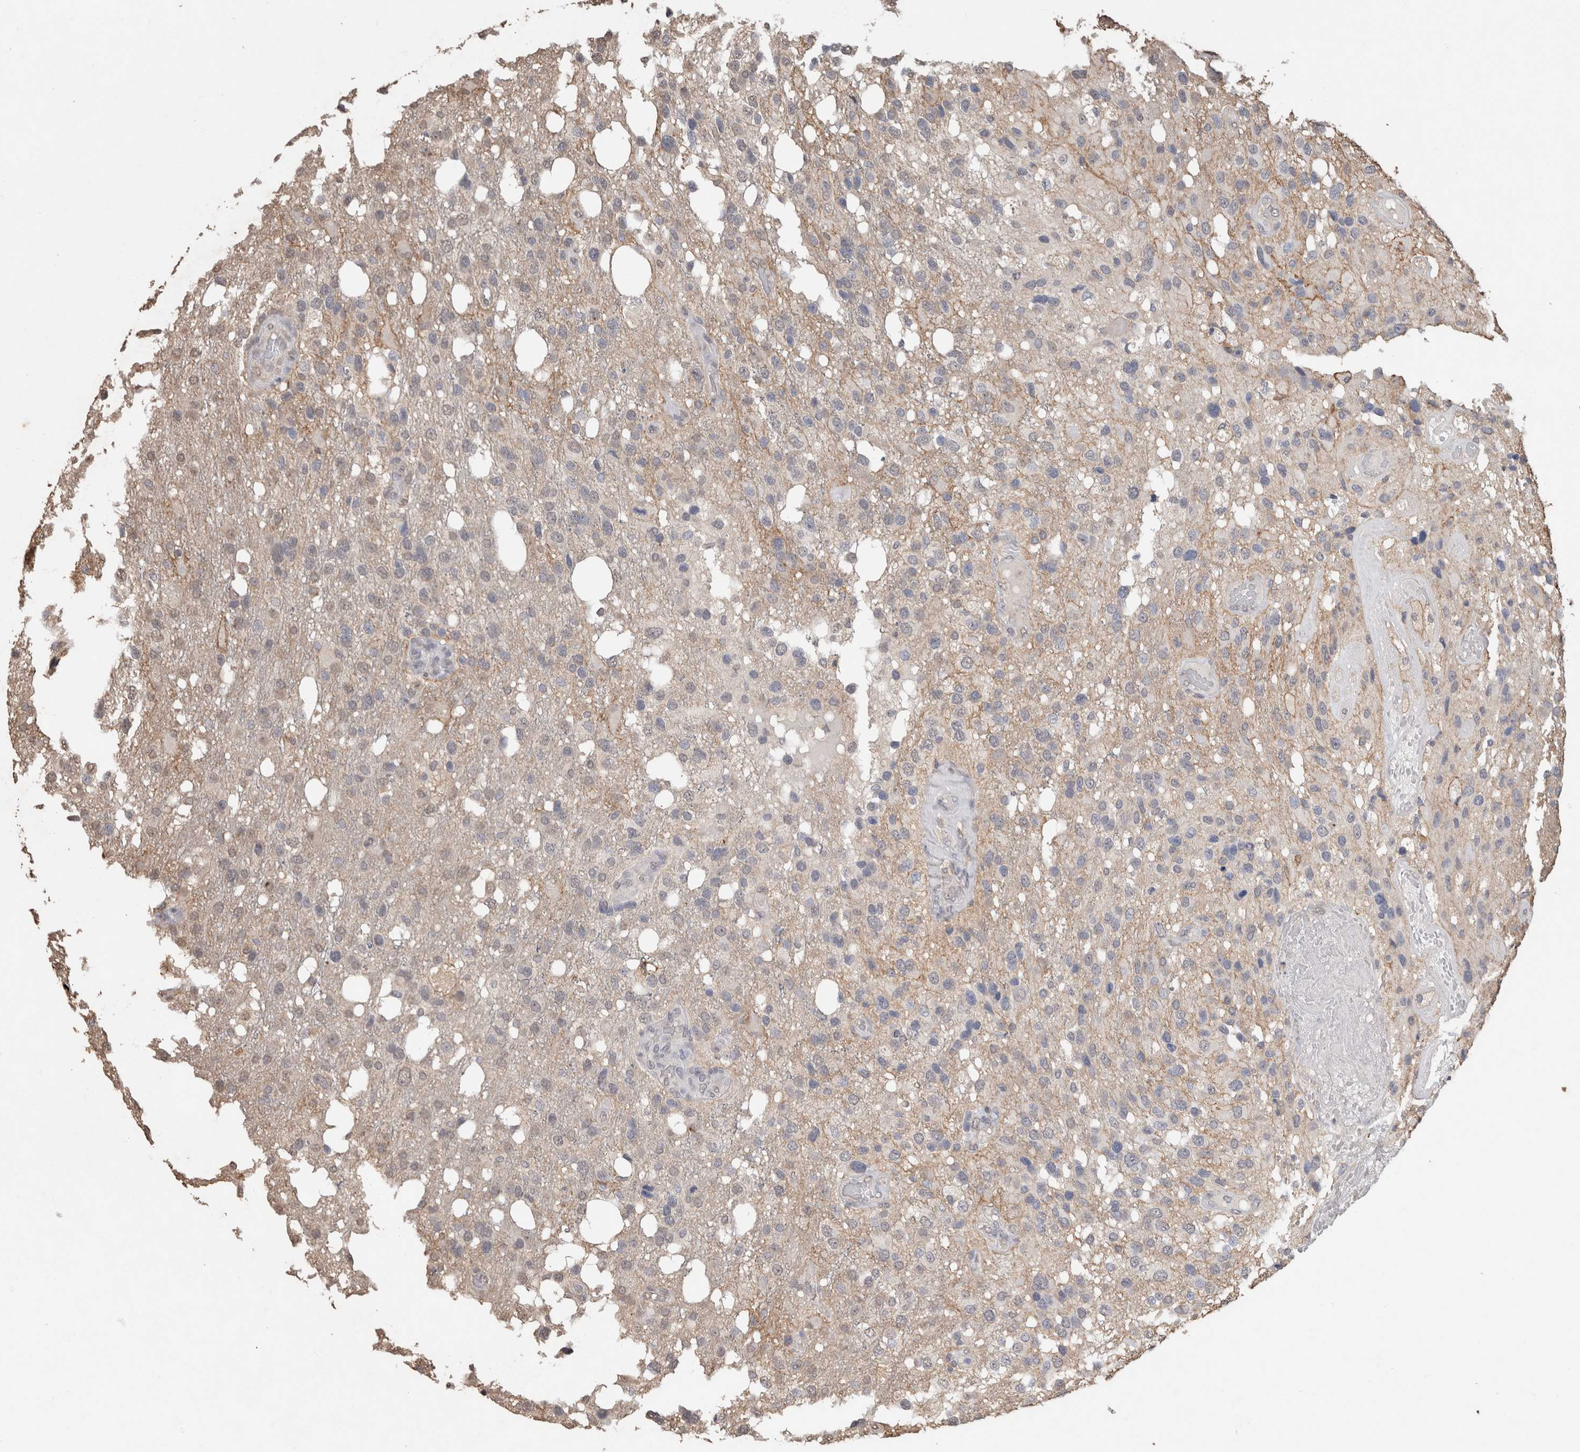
{"staining": {"intensity": "negative", "quantity": "none", "location": "none"}, "tissue": "glioma", "cell_type": "Tumor cells", "image_type": "cancer", "snomed": [{"axis": "morphology", "description": "Glioma, malignant, High grade"}, {"axis": "topography", "description": "Brain"}], "caption": "High magnification brightfield microscopy of glioma stained with DAB (3,3'-diaminobenzidine) (brown) and counterstained with hematoxylin (blue): tumor cells show no significant expression.", "gene": "S100A10", "patient": {"sex": "female", "age": 58}}